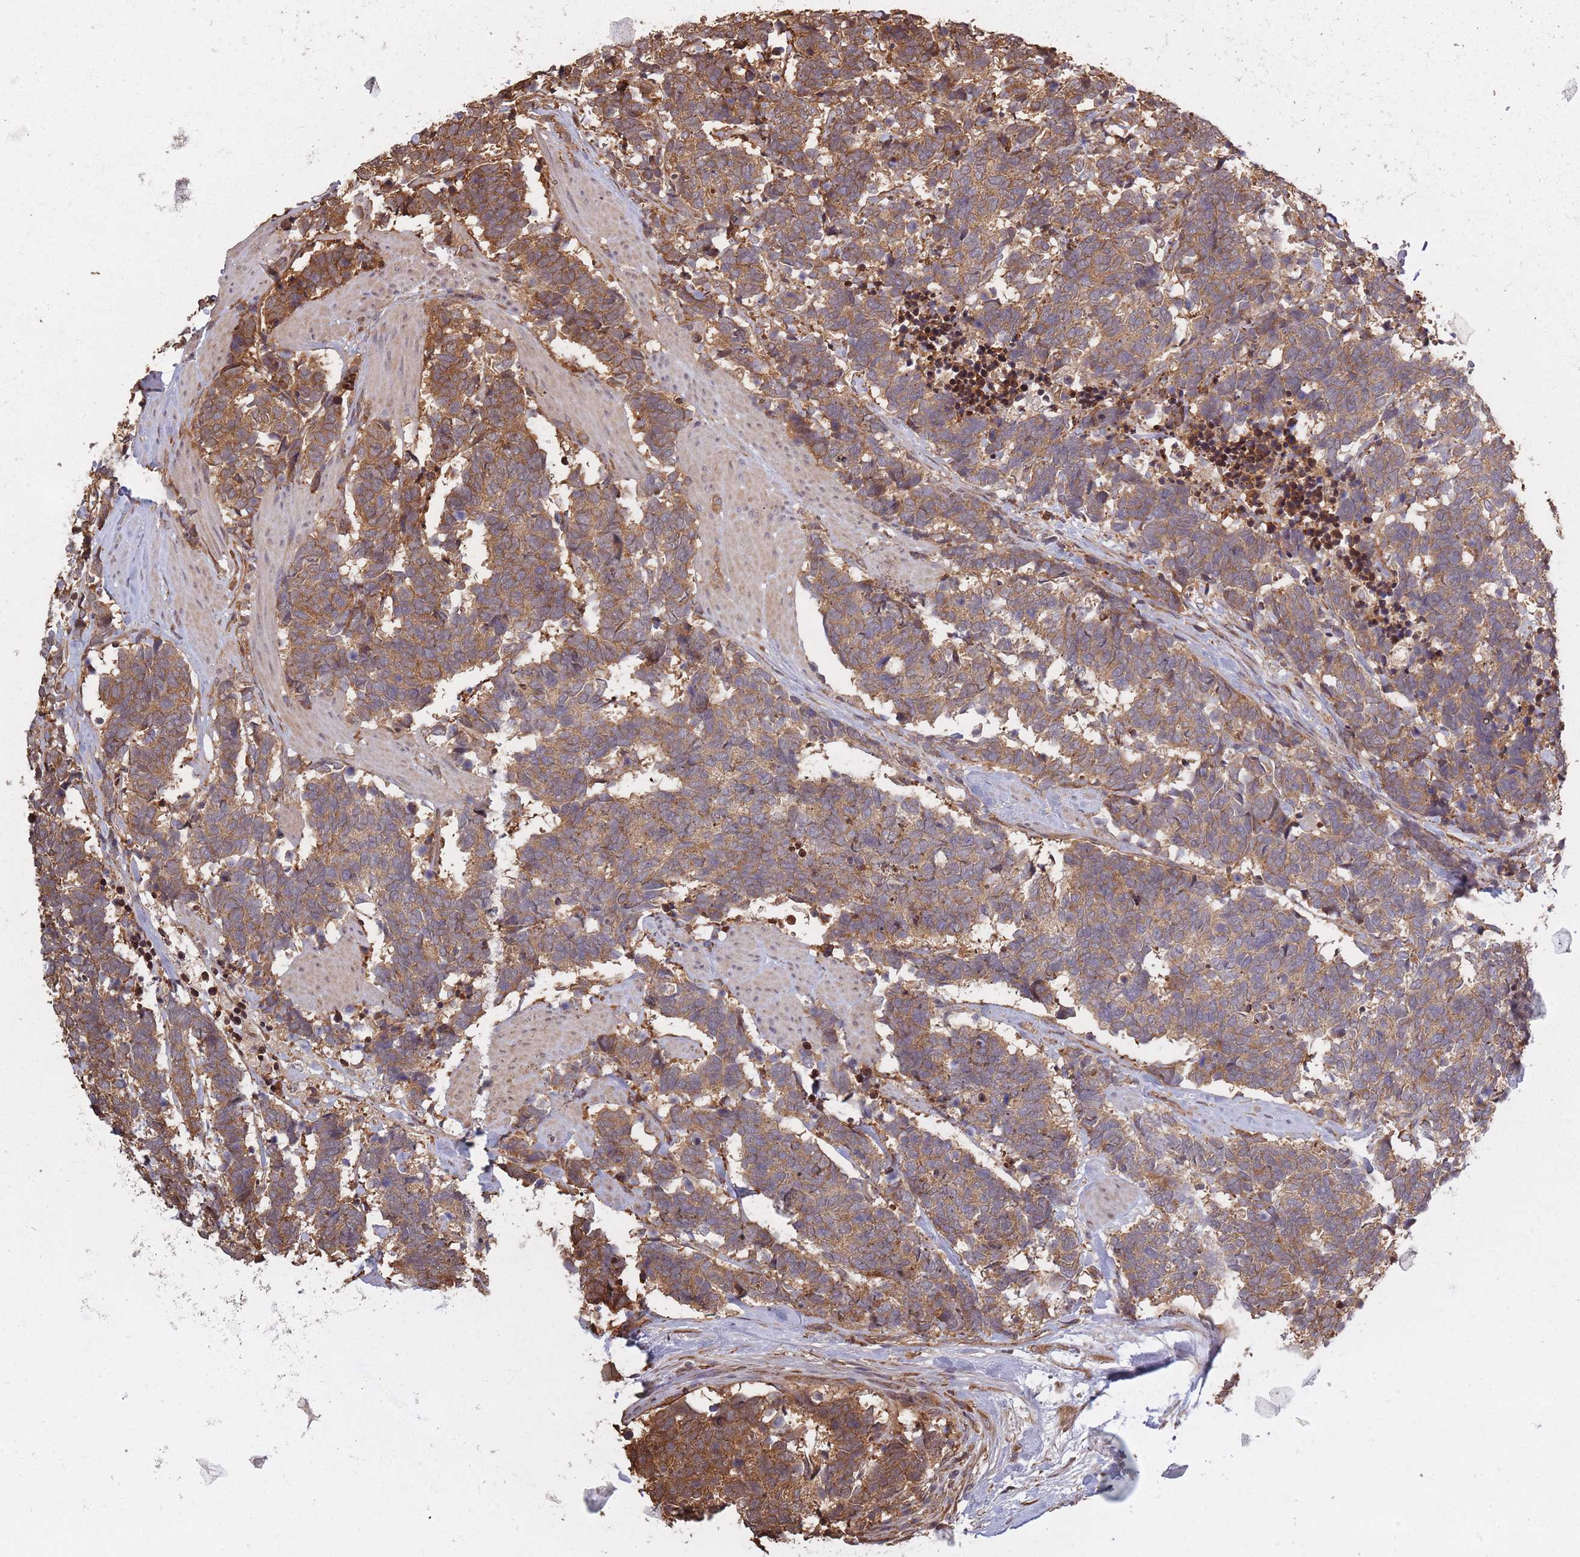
{"staining": {"intensity": "moderate", "quantity": ">75%", "location": "cytoplasmic/membranous"}, "tissue": "carcinoid", "cell_type": "Tumor cells", "image_type": "cancer", "snomed": [{"axis": "morphology", "description": "Carcinoma, NOS"}, {"axis": "morphology", "description": "Carcinoid, malignant, NOS"}, {"axis": "topography", "description": "Prostate"}], "caption": "Protein staining reveals moderate cytoplasmic/membranous expression in approximately >75% of tumor cells in carcinoid.", "gene": "ARL13B", "patient": {"sex": "male", "age": 57}}